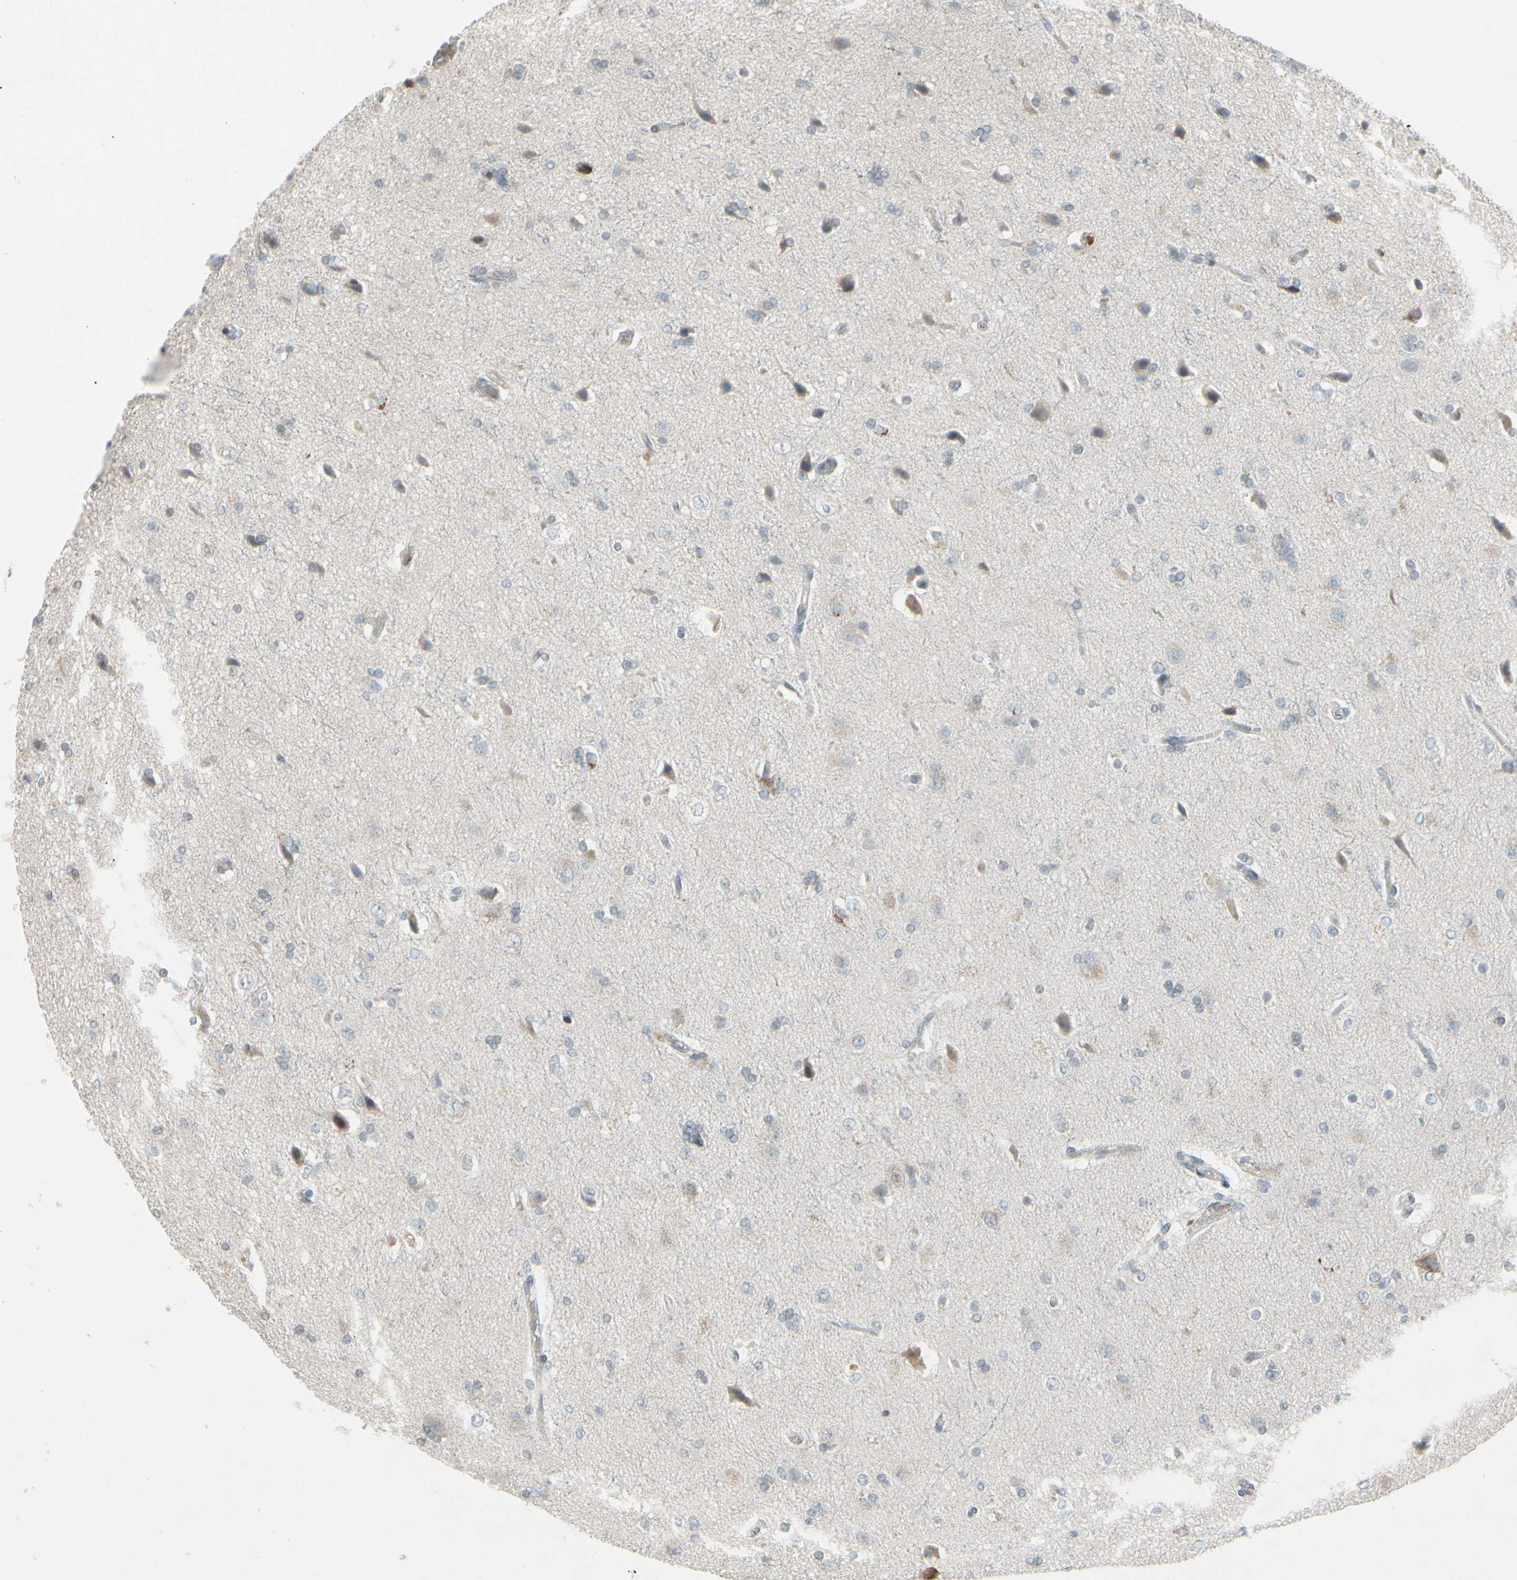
{"staining": {"intensity": "weak", "quantity": "25%-75%", "location": "cytoplasmic/membranous"}, "tissue": "glioma", "cell_type": "Tumor cells", "image_type": "cancer", "snomed": [{"axis": "morphology", "description": "Glioma, malignant, High grade"}, {"axis": "topography", "description": "Brain"}], "caption": "Human malignant high-grade glioma stained with a brown dye shows weak cytoplasmic/membranous positive expression in approximately 25%-75% of tumor cells.", "gene": "ARG2", "patient": {"sex": "male", "age": 71}}